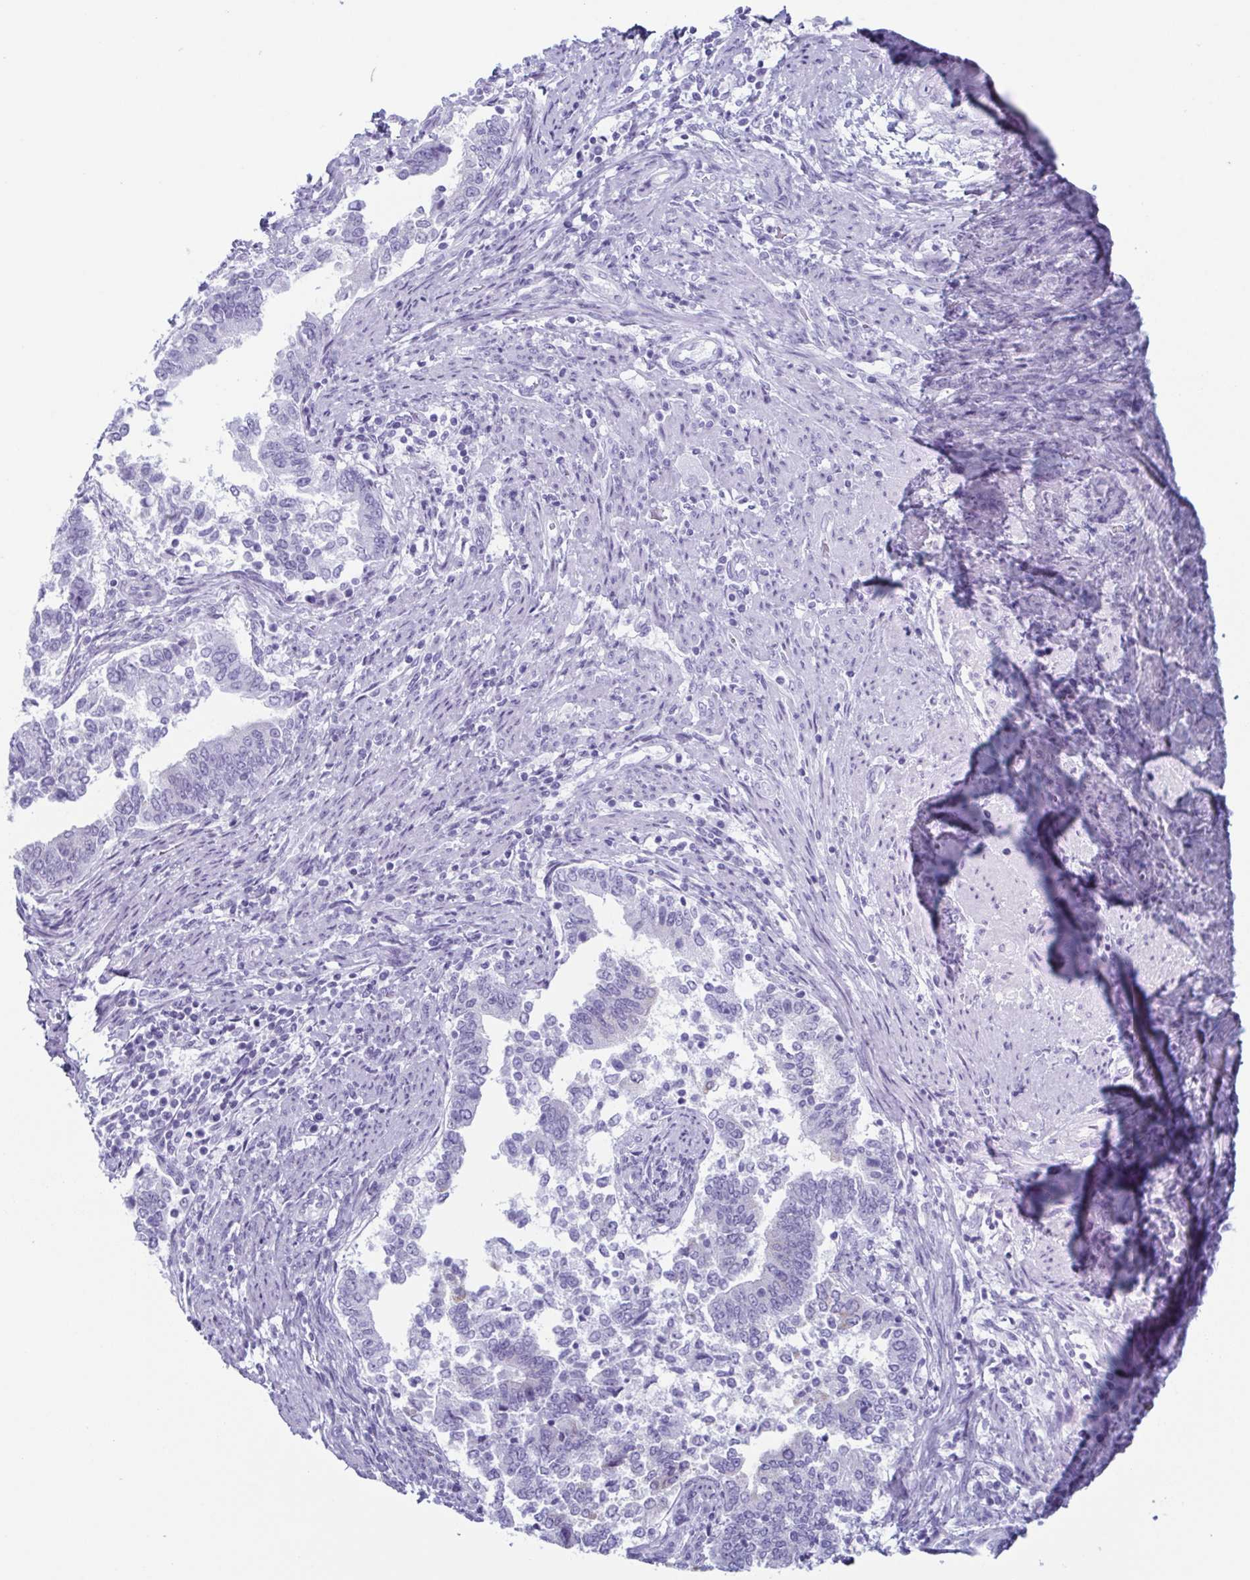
{"staining": {"intensity": "negative", "quantity": "none", "location": "none"}, "tissue": "endometrial cancer", "cell_type": "Tumor cells", "image_type": "cancer", "snomed": [{"axis": "morphology", "description": "Adenocarcinoma, NOS"}, {"axis": "topography", "description": "Endometrium"}], "caption": "Immunohistochemistry histopathology image of neoplastic tissue: endometrial cancer stained with DAB displays no significant protein positivity in tumor cells.", "gene": "ENKUR", "patient": {"sex": "female", "age": 65}}